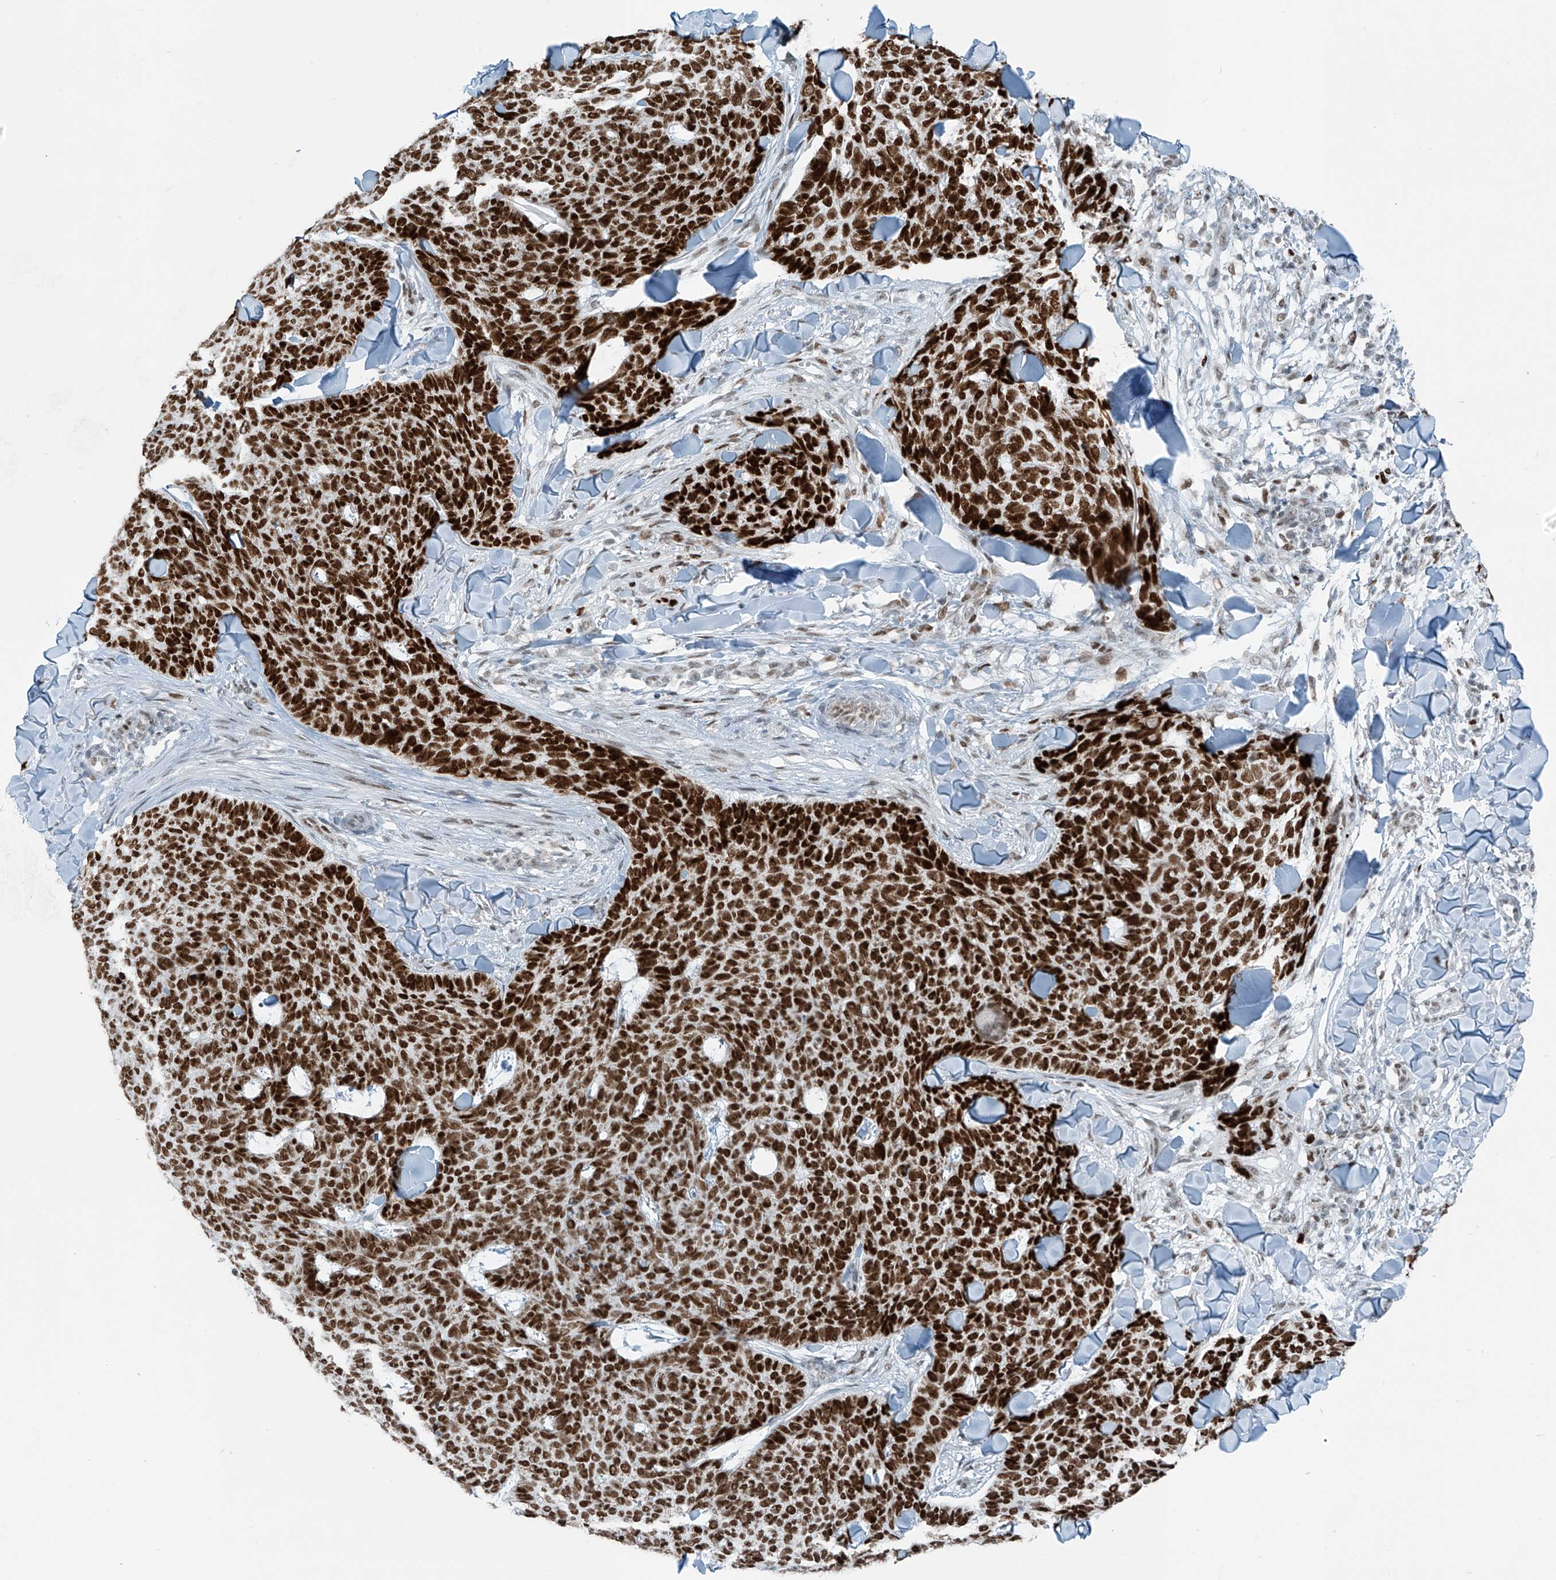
{"staining": {"intensity": "strong", "quantity": ">75%", "location": "nuclear"}, "tissue": "skin cancer", "cell_type": "Tumor cells", "image_type": "cancer", "snomed": [{"axis": "morphology", "description": "Normal tissue, NOS"}, {"axis": "morphology", "description": "Basal cell carcinoma"}, {"axis": "topography", "description": "Skin"}], "caption": "Skin cancer (basal cell carcinoma) stained with DAB IHC displays high levels of strong nuclear expression in approximately >75% of tumor cells. The staining was performed using DAB, with brown indicating positive protein expression. Nuclei are stained blue with hematoxylin.", "gene": "WRNIP1", "patient": {"sex": "male", "age": 50}}